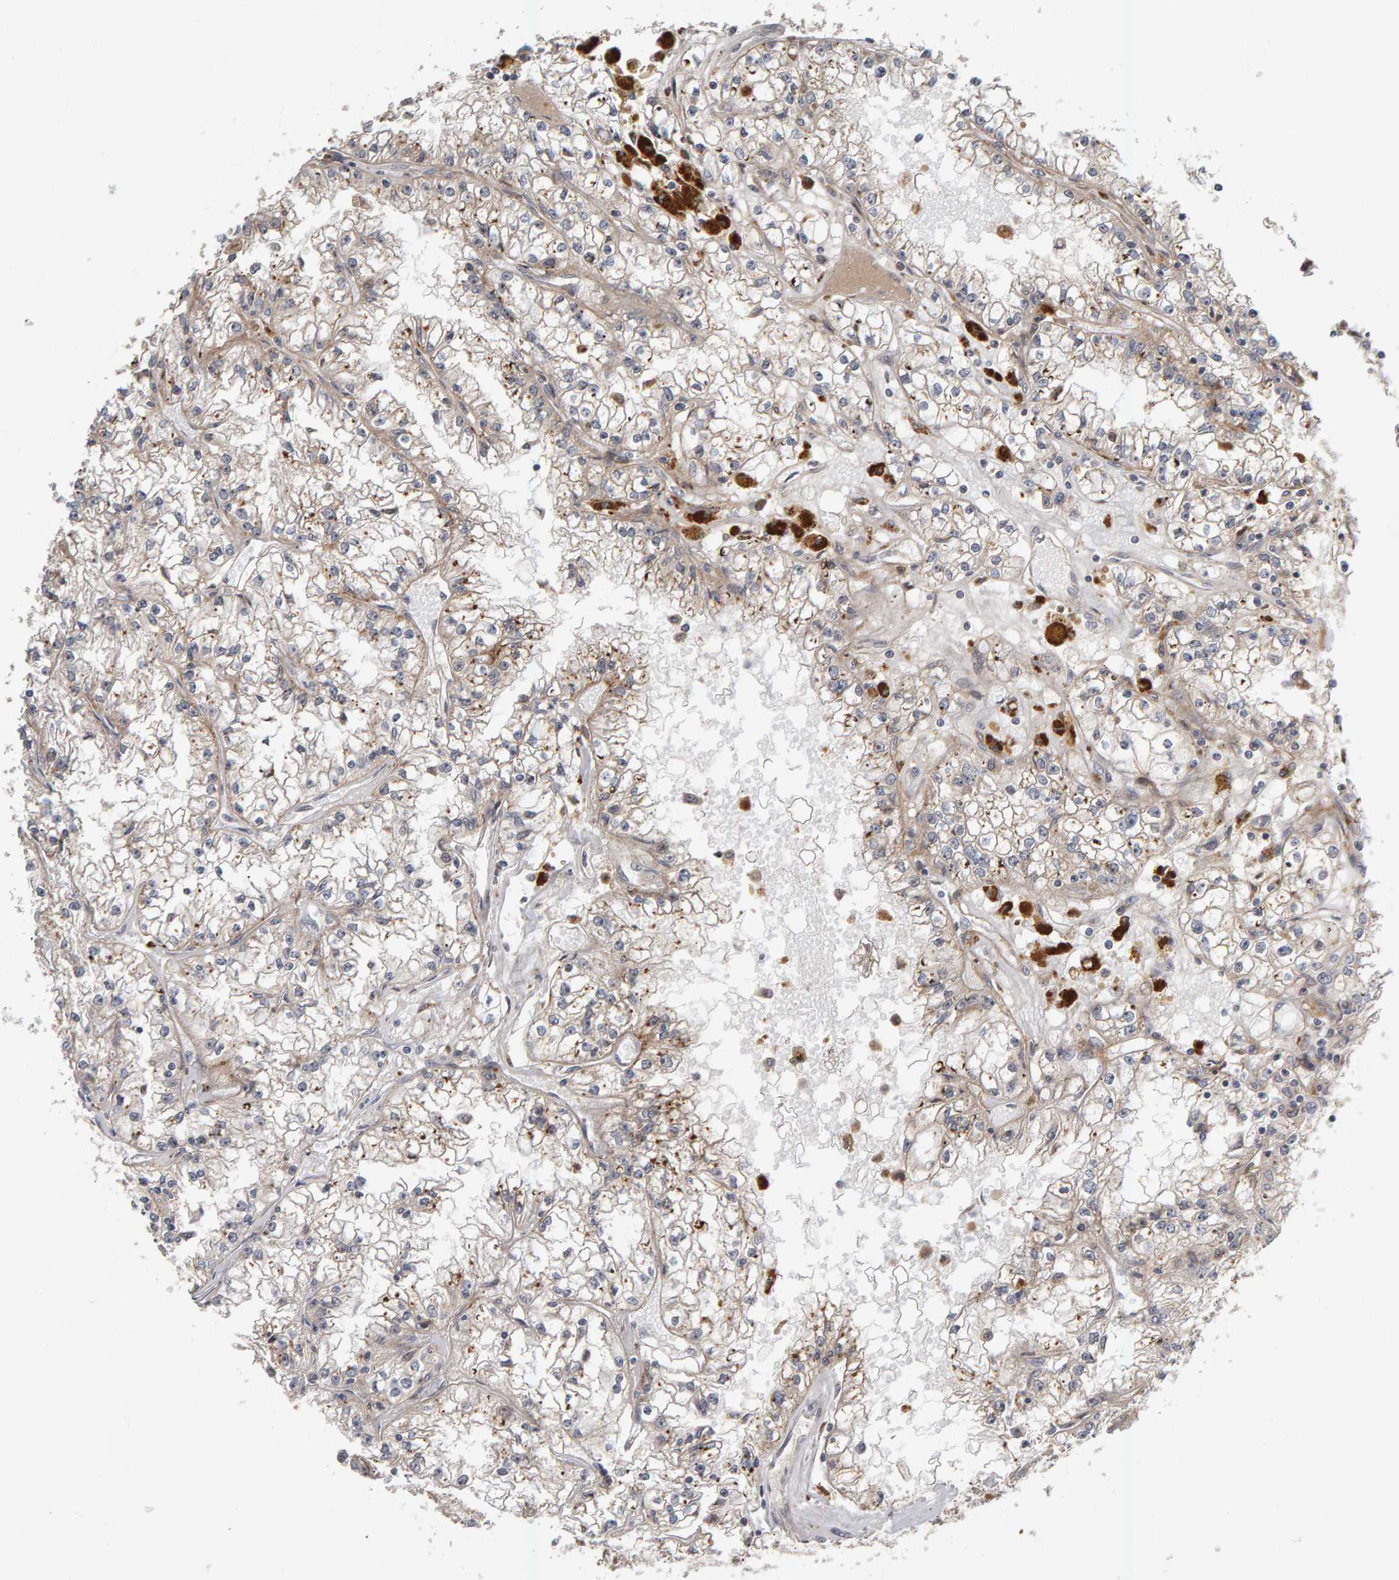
{"staining": {"intensity": "weak", "quantity": "25%-75%", "location": "cytoplasmic/membranous"}, "tissue": "renal cancer", "cell_type": "Tumor cells", "image_type": "cancer", "snomed": [{"axis": "morphology", "description": "Adenocarcinoma, NOS"}, {"axis": "topography", "description": "Kidney"}], "caption": "Immunohistochemical staining of renal cancer (adenocarcinoma) shows low levels of weak cytoplasmic/membranous protein positivity in approximately 25%-75% of tumor cells.", "gene": "ZNF160", "patient": {"sex": "male", "age": 56}}